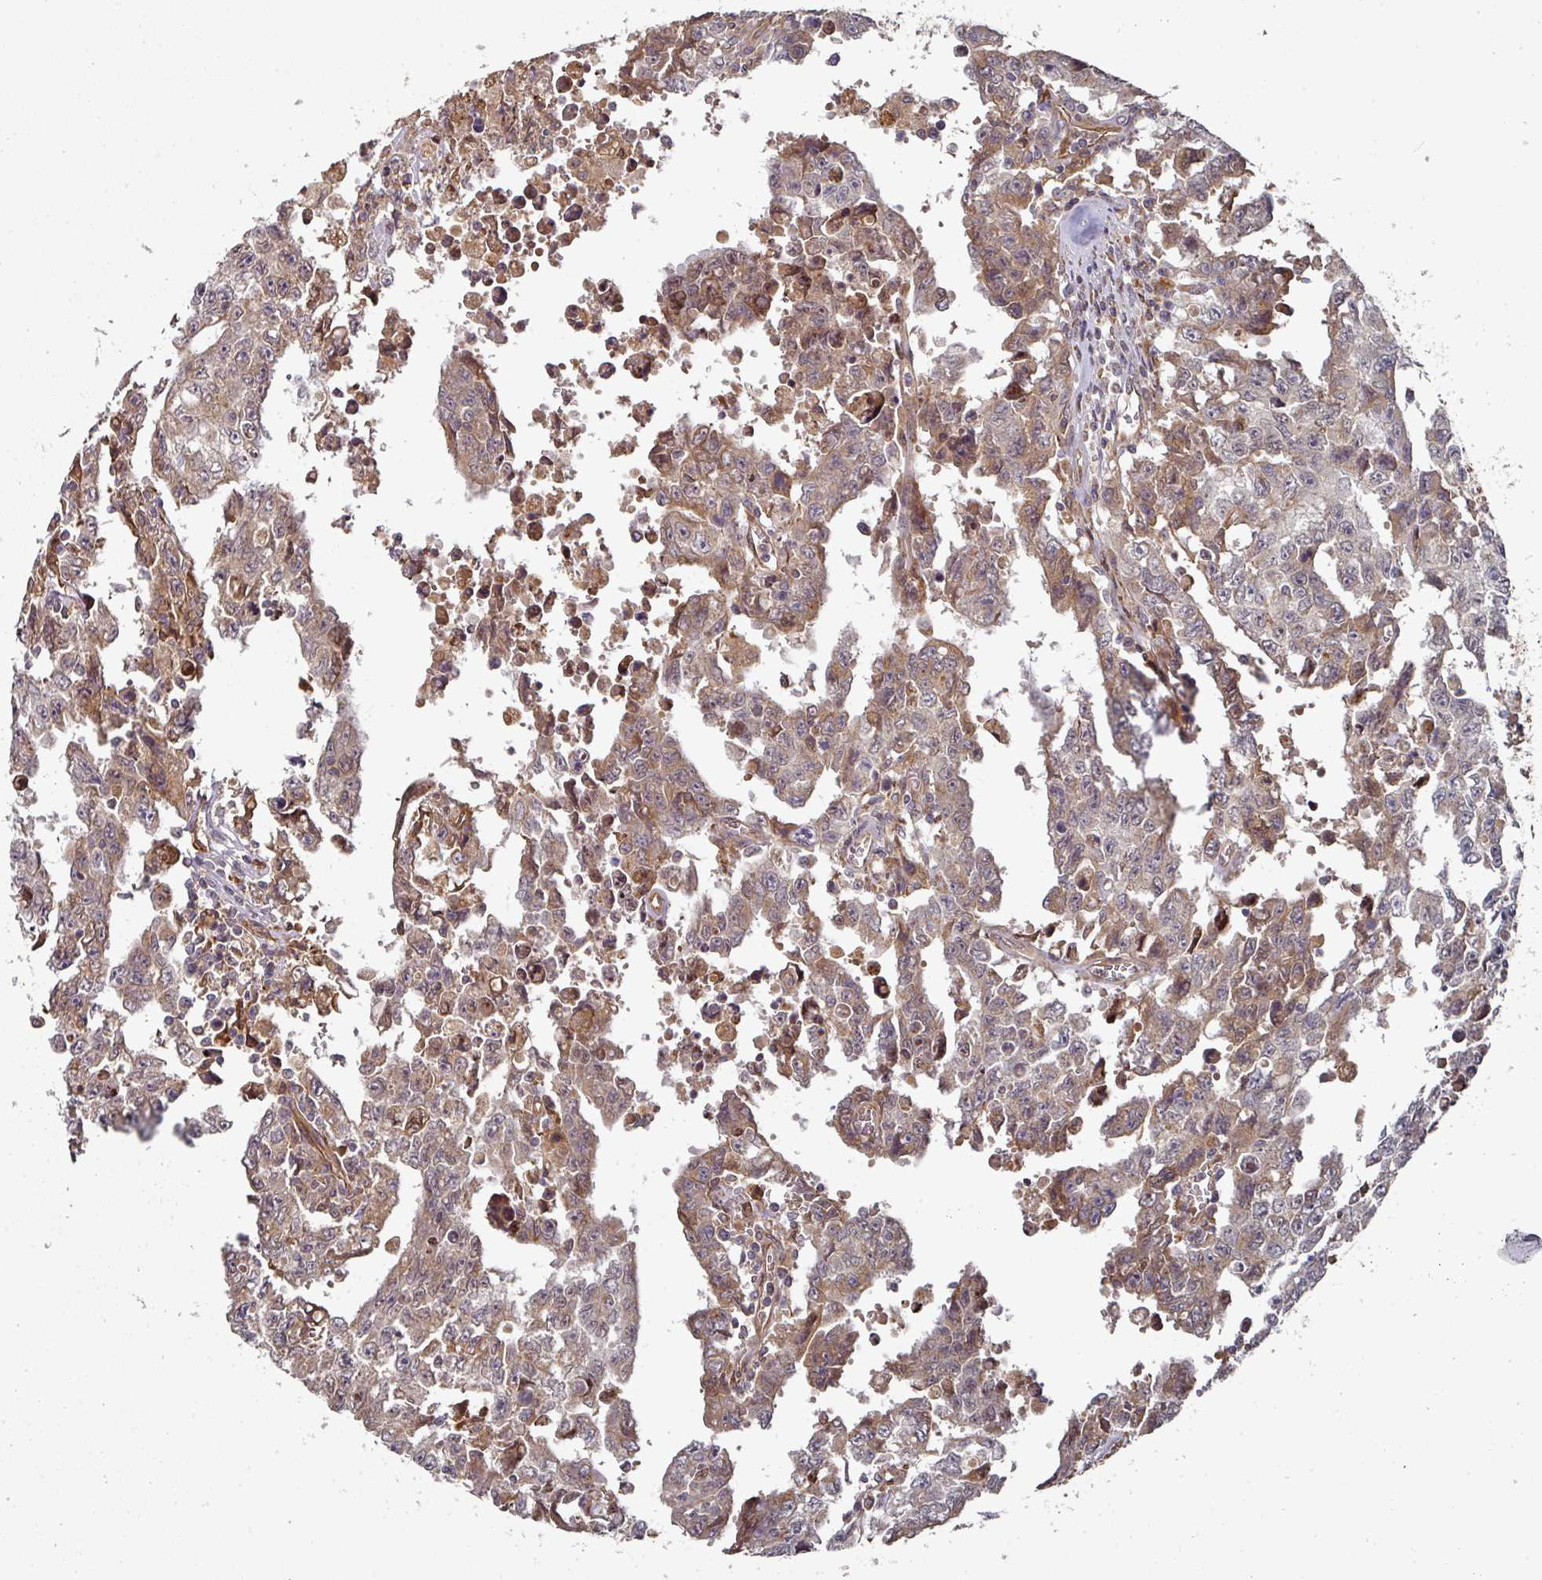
{"staining": {"intensity": "moderate", "quantity": ">75%", "location": "cytoplasmic/membranous"}, "tissue": "testis cancer", "cell_type": "Tumor cells", "image_type": "cancer", "snomed": [{"axis": "morphology", "description": "Carcinoma, Embryonal, NOS"}, {"axis": "topography", "description": "Testis"}], "caption": "This image displays immunohistochemistry (IHC) staining of human embryonal carcinoma (testis), with medium moderate cytoplasmic/membranous expression in about >75% of tumor cells.", "gene": "CEP95", "patient": {"sex": "male", "age": 24}}